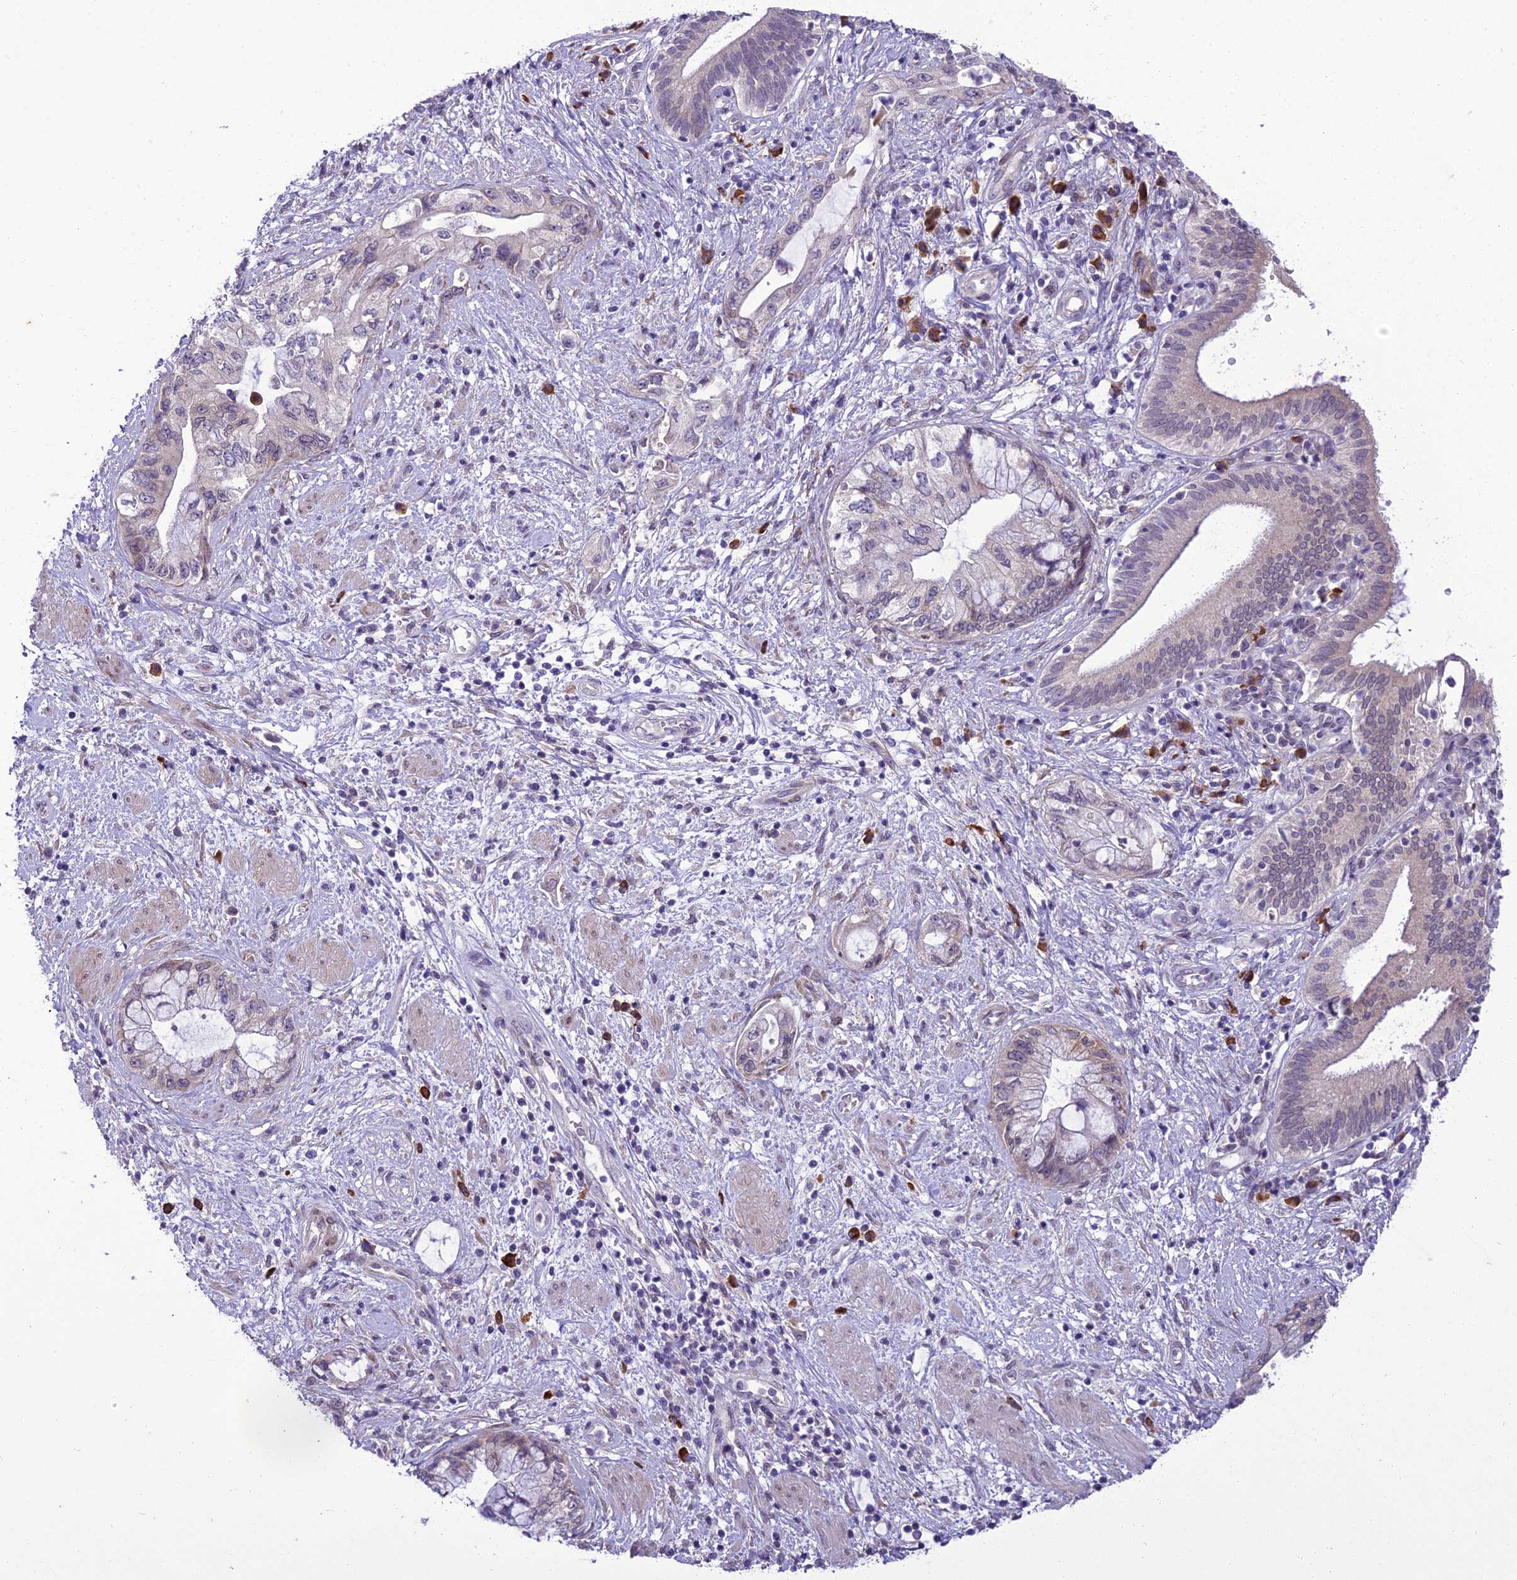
{"staining": {"intensity": "weak", "quantity": "<25%", "location": "cytoplasmic/membranous"}, "tissue": "pancreatic cancer", "cell_type": "Tumor cells", "image_type": "cancer", "snomed": [{"axis": "morphology", "description": "Adenocarcinoma, NOS"}, {"axis": "topography", "description": "Pancreas"}], "caption": "Tumor cells show no significant positivity in adenocarcinoma (pancreatic).", "gene": "NEURL2", "patient": {"sex": "female", "age": 73}}